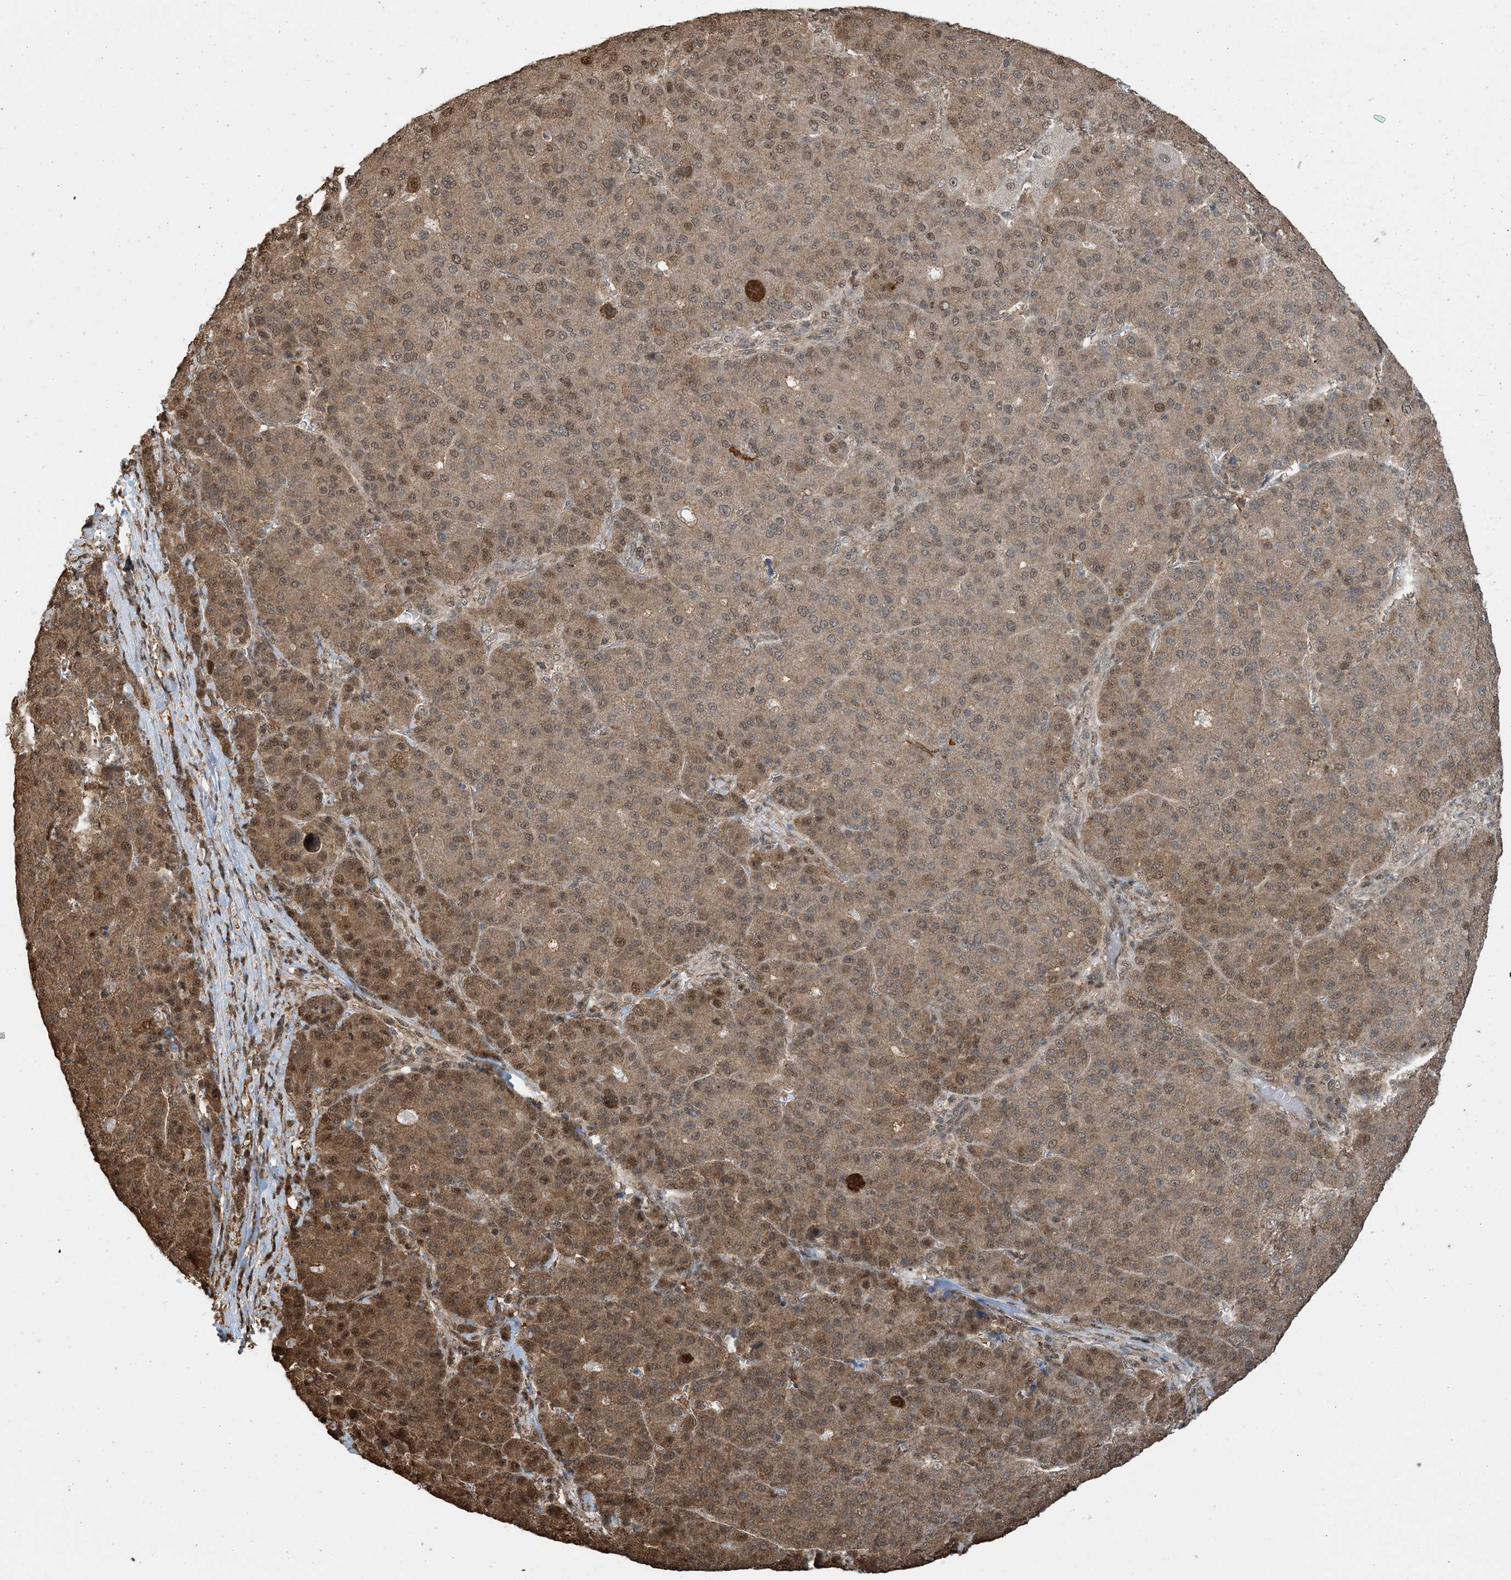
{"staining": {"intensity": "moderate", "quantity": "25%-75%", "location": "cytoplasmic/membranous,nuclear"}, "tissue": "liver cancer", "cell_type": "Tumor cells", "image_type": "cancer", "snomed": [{"axis": "morphology", "description": "Carcinoma, Hepatocellular, NOS"}, {"axis": "topography", "description": "Liver"}], "caption": "This is a micrograph of immunohistochemistry (IHC) staining of liver cancer, which shows moderate expression in the cytoplasmic/membranous and nuclear of tumor cells.", "gene": "HSPA1A", "patient": {"sex": "male", "age": 65}}